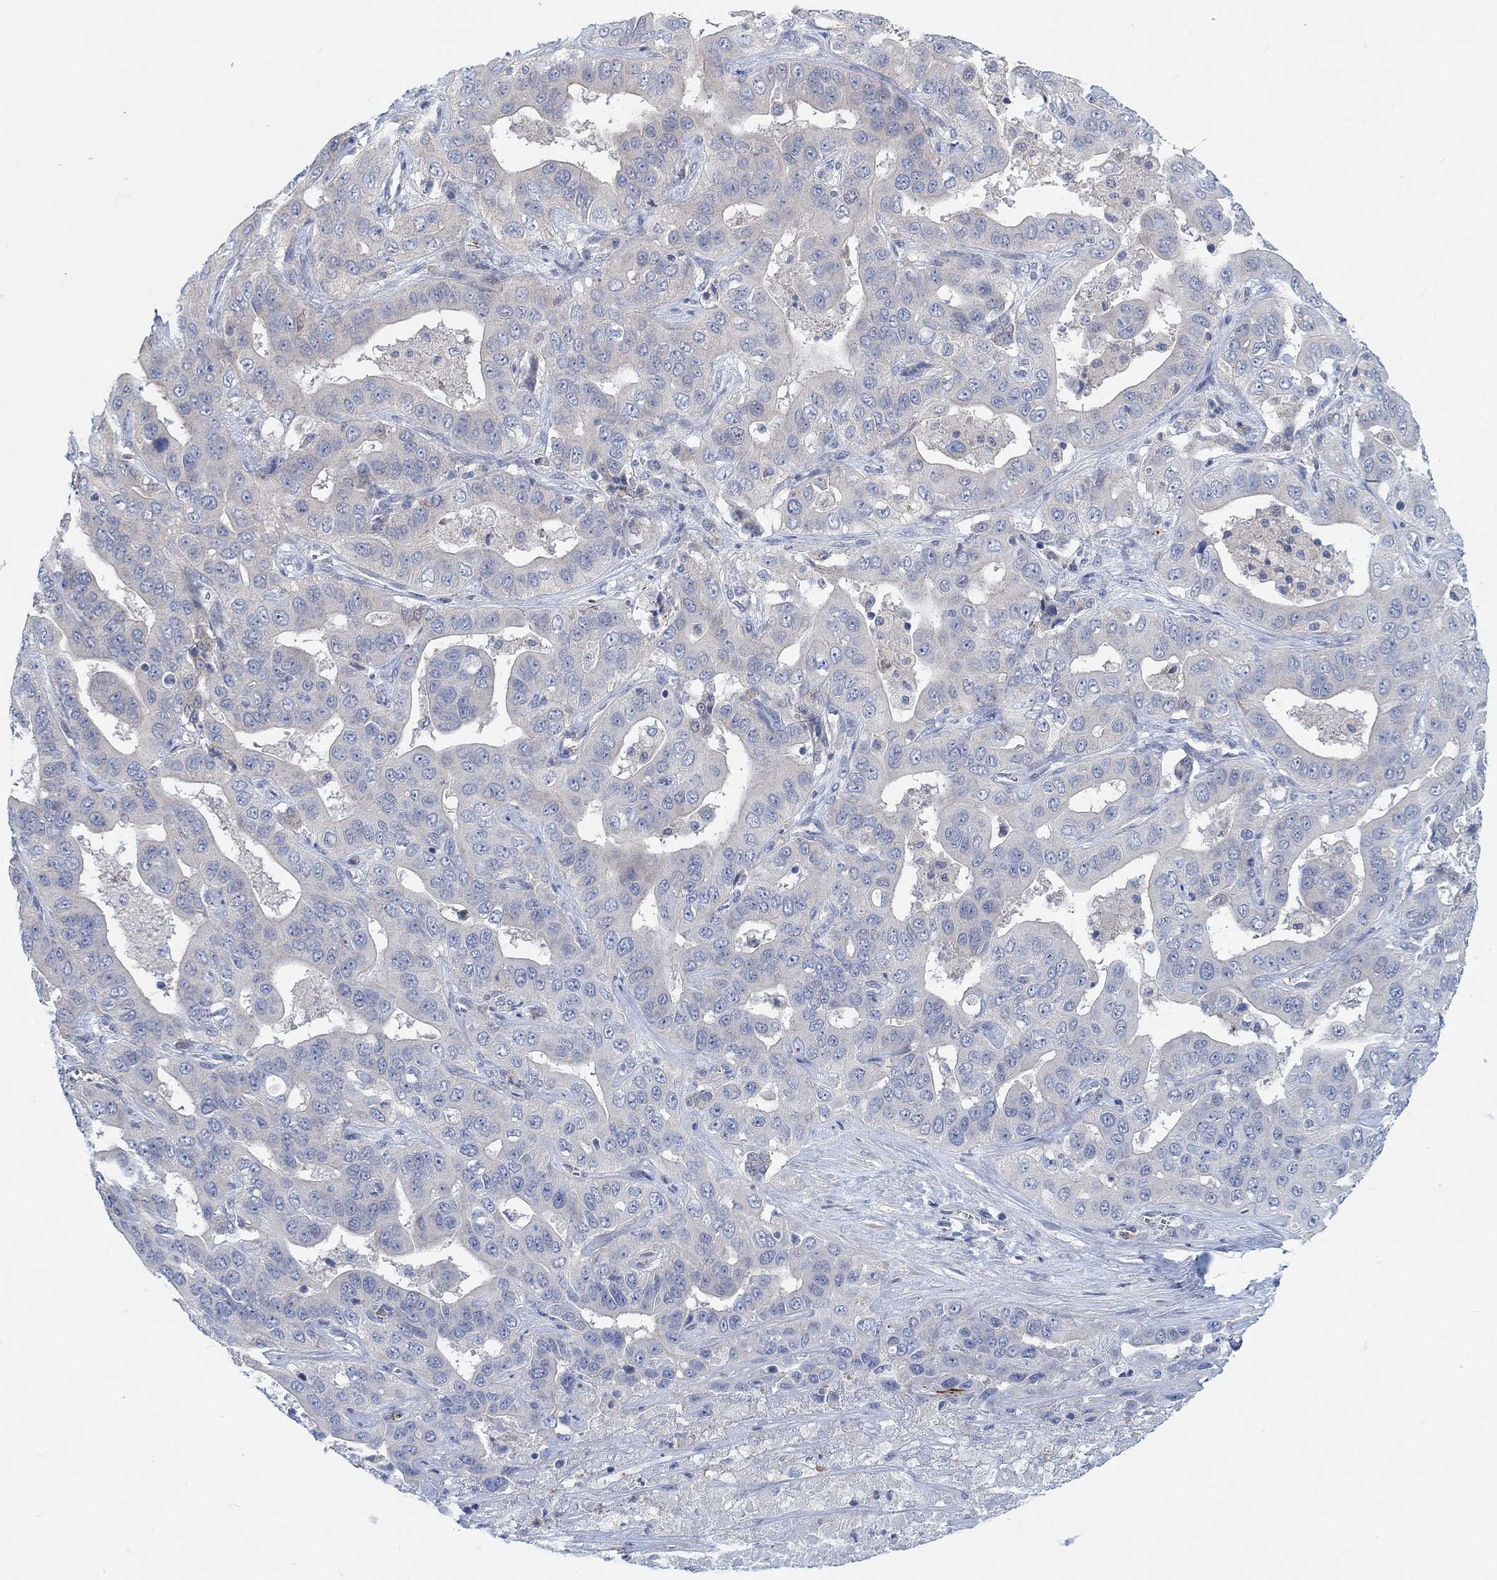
{"staining": {"intensity": "negative", "quantity": "none", "location": "none"}, "tissue": "liver cancer", "cell_type": "Tumor cells", "image_type": "cancer", "snomed": [{"axis": "morphology", "description": "Cholangiocarcinoma"}, {"axis": "topography", "description": "Liver"}], "caption": "Liver cancer was stained to show a protein in brown. There is no significant expression in tumor cells.", "gene": "PMFBP1", "patient": {"sex": "female", "age": 52}}